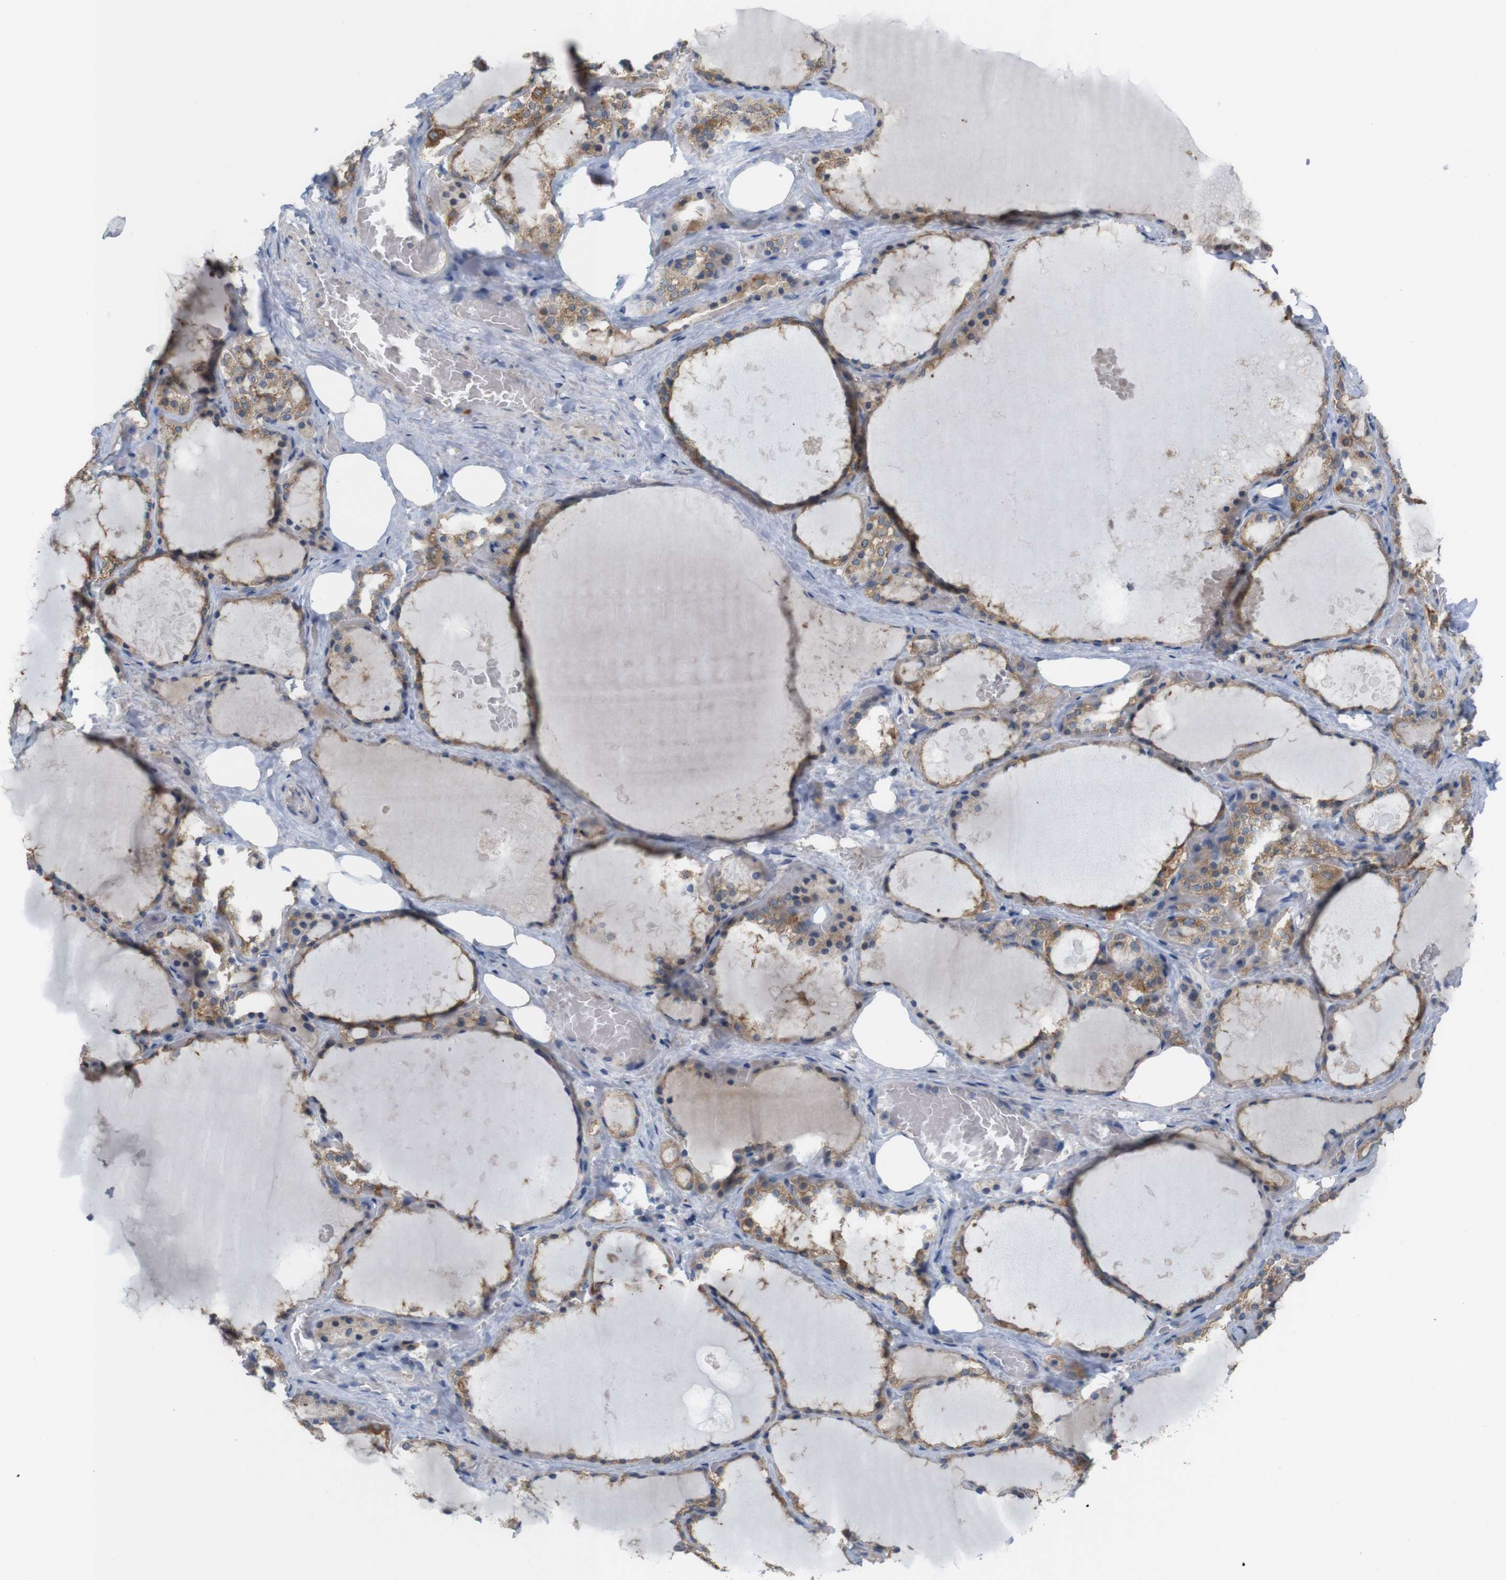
{"staining": {"intensity": "moderate", "quantity": ">75%", "location": "cytoplasmic/membranous"}, "tissue": "thyroid gland", "cell_type": "Glandular cells", "image_type": "normal", "snomed": [{"axis": "morphology", "description": "Normal tissue, NOS"}, {"axis": "topography", "description": "Thyroid gland"}], "caption": "A brown stain labels moderate cytoplasmic/membranous expression of a protein in glandular cells of benign human thyroid gland.", "gene": "PTPRR", "patient": {"sex": "male", "age": 61}}